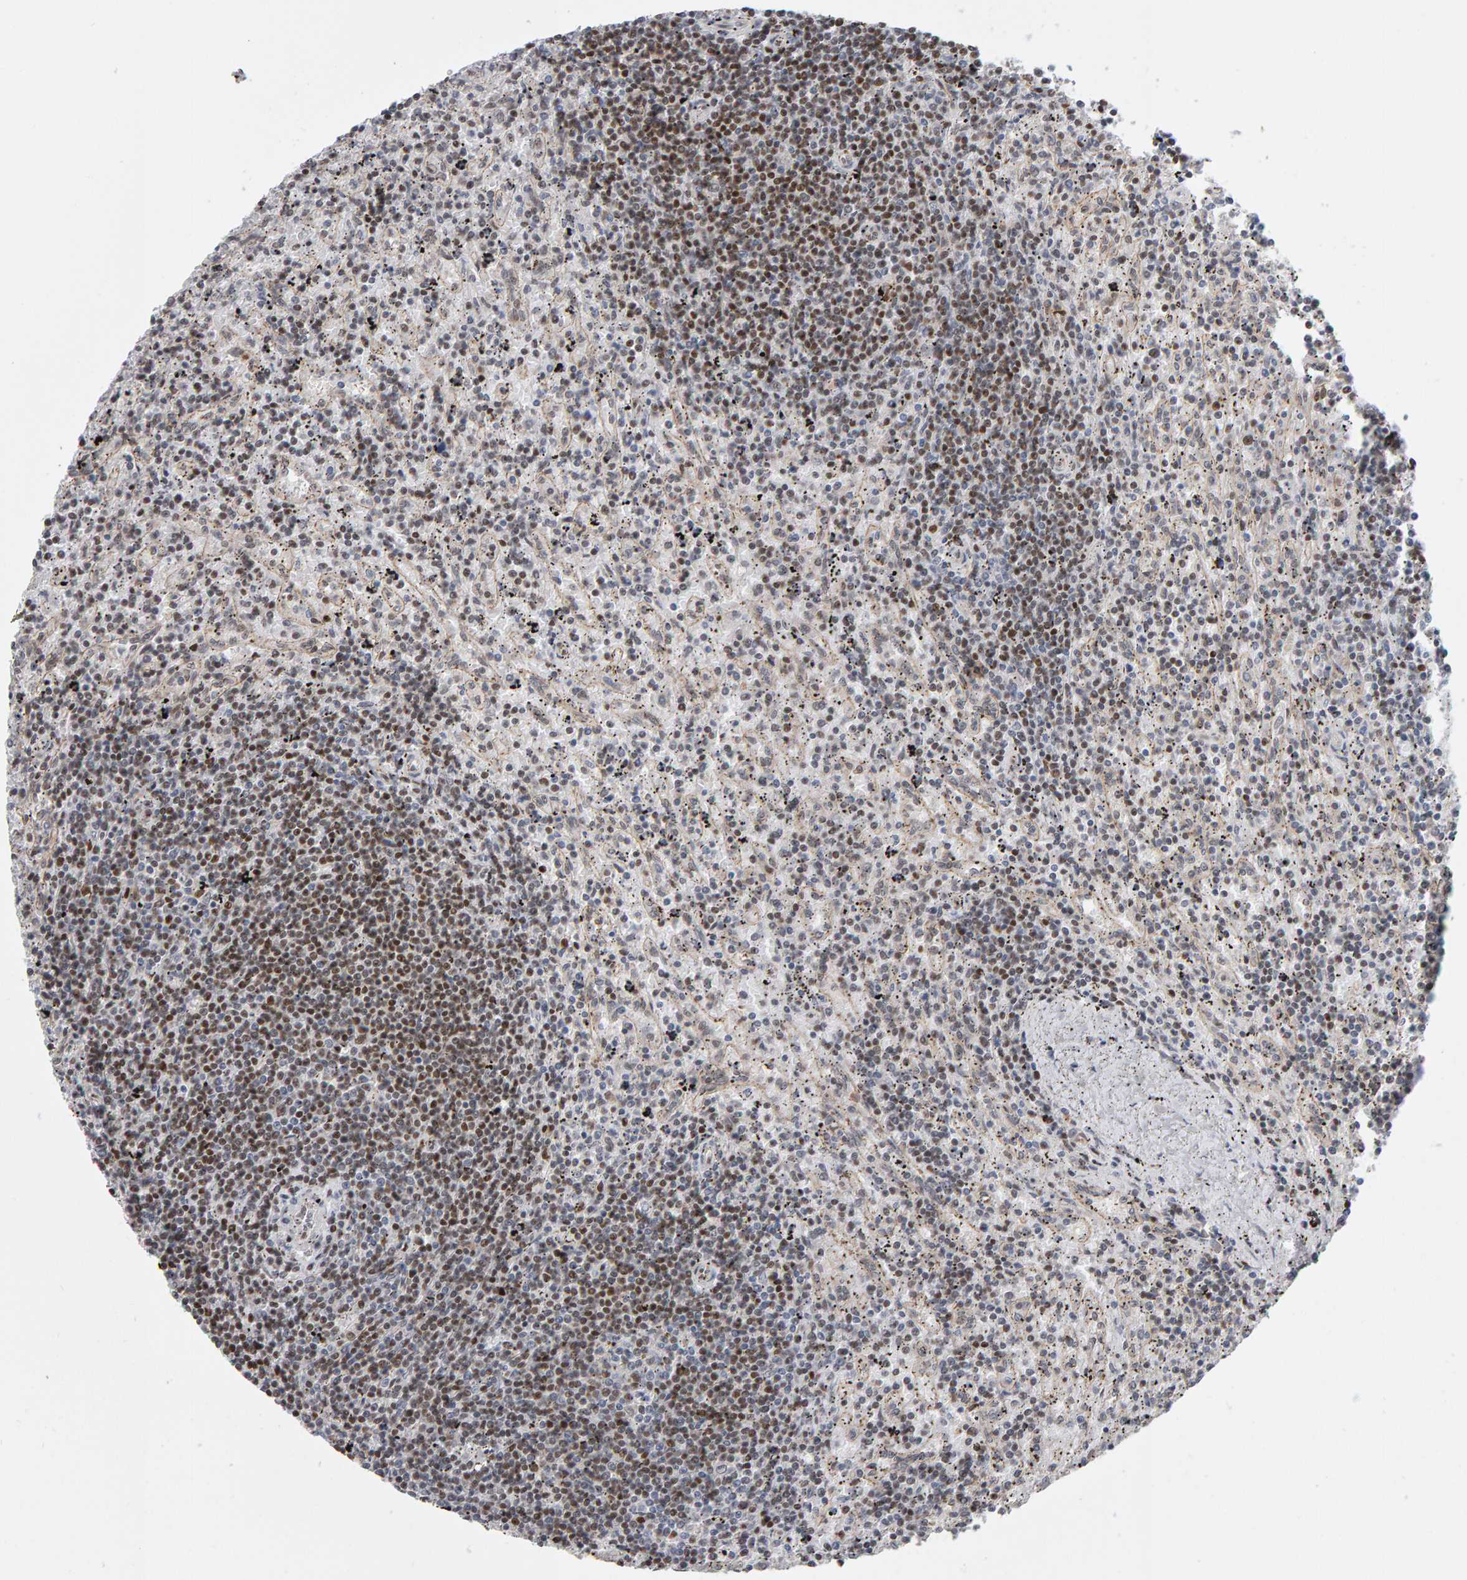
{"staining": {"intensity": "moderate", "quantity": "25%-75%", "location": "nuclear"}, "tissue": "lymphoma", "cell_type": "Tumor cells", "image_type": "cancer", "snomed": [{"axis": "morphology", "description": "Malignant lymphoma, non-Hodgkin's type, Low grade"}, {"axis": "topography", "description": "Spleen"}], "caption": "IHC micrograph of lymphoma stained for a protein (brown), which reveals medium levels of moderate nuclear staining in approximately 25%-75% of tumor cells.", "gene": "ATF7IP", "patient": {"sex": "male", "age": 76}}